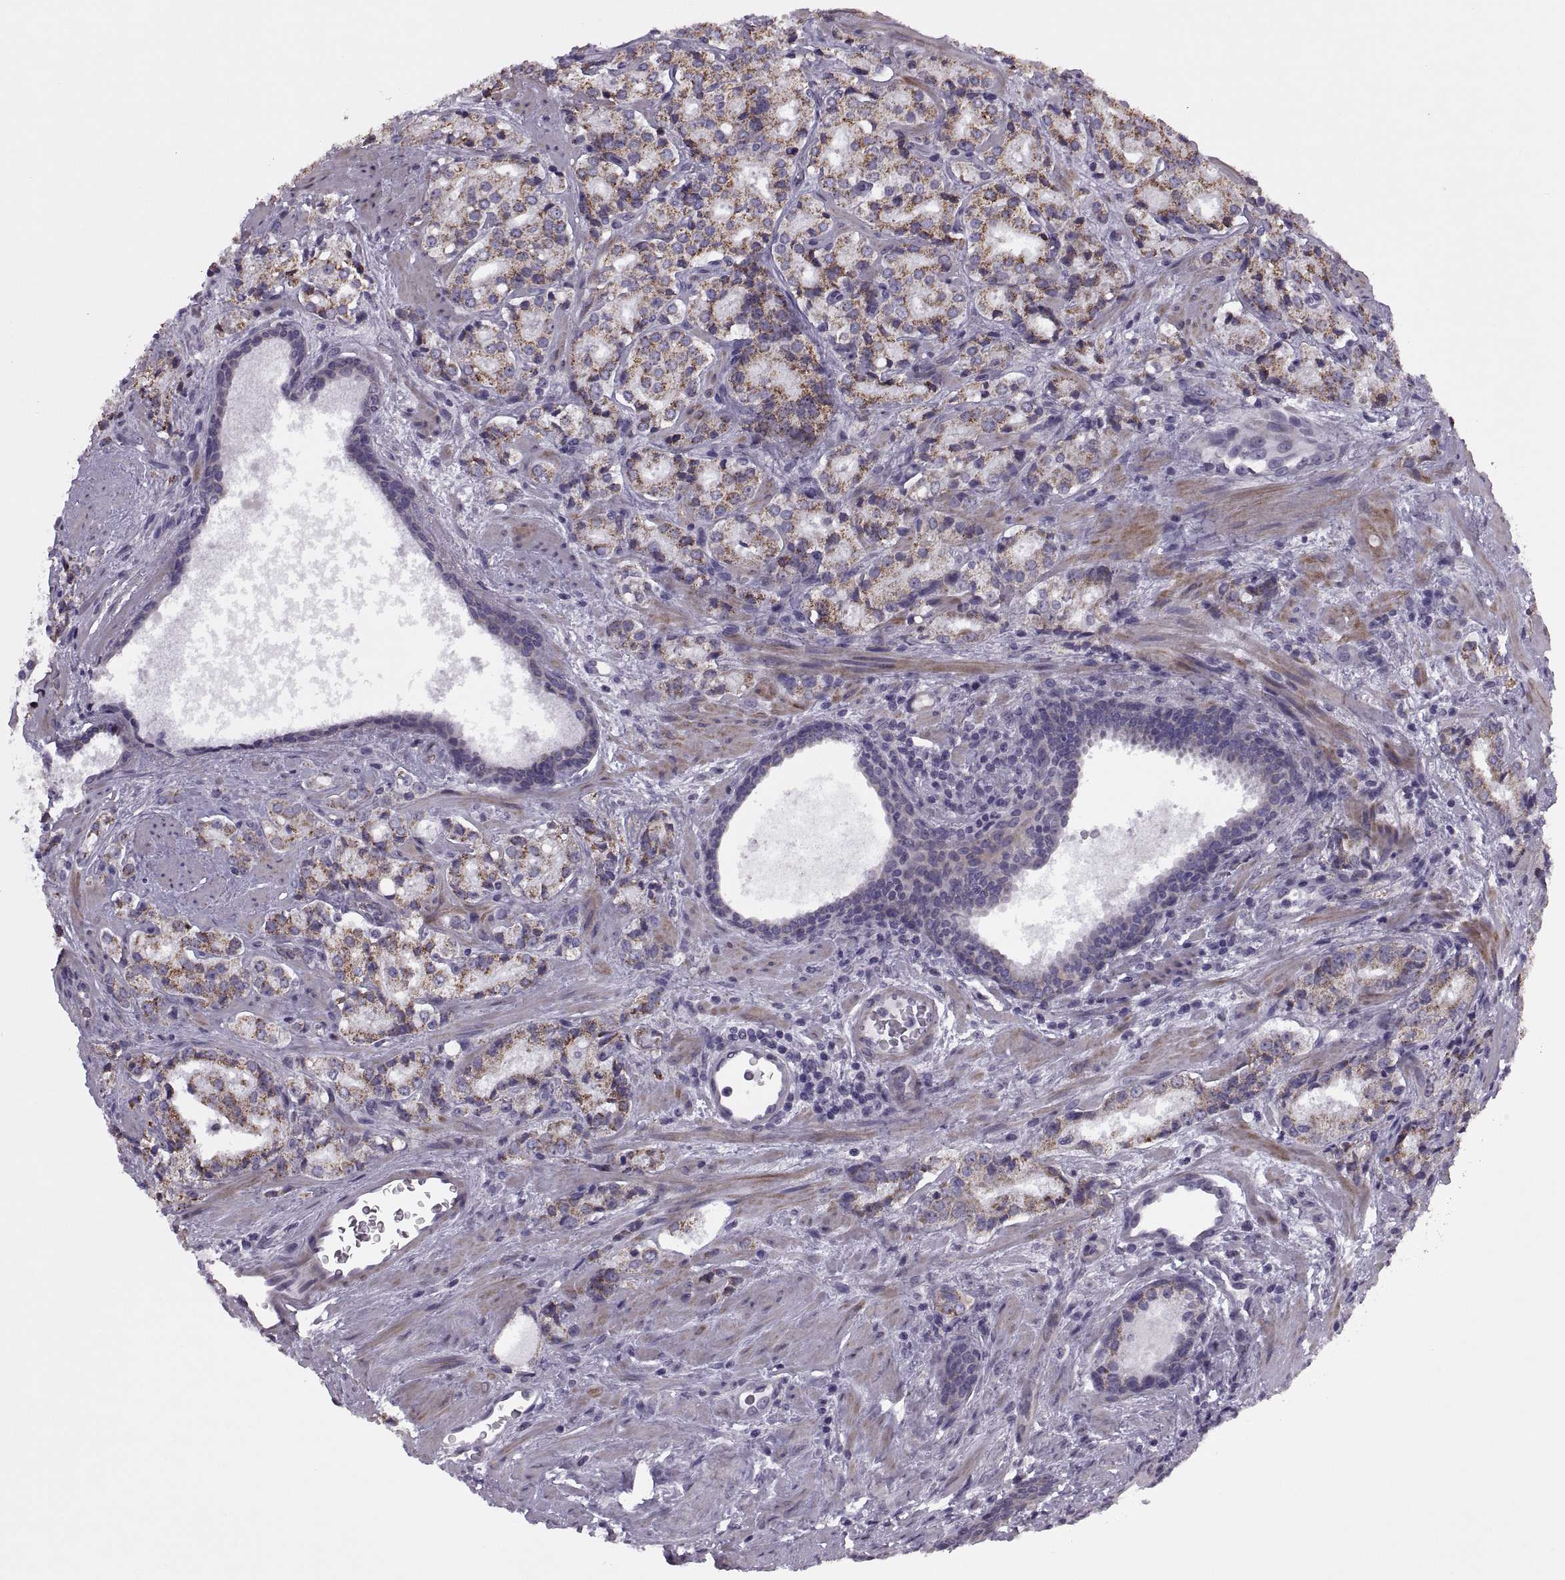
{"staining": {"intensity": "weak", "quantity": "25%-75%", "location": "cytoplasmic/membranous"}, "tissue": "prostate cancer", "cell_type": "Tumor cells", "image_type": "cancer", "snomed": [{"axis": "morphology", "description": "Adenocarcinoma, Low grade"}, {"axis": "topography", "description": "Prostate"}], "caption": "Prostate low-grade adenocarcinoma tissue reveals weak cytoplasmic/membranous positivity in approximately 25%-75% of tumor cells, visualized by immunohistochemistry.", "gene": "RIPK4", "patient": {"sex": "male", "age": 56}}